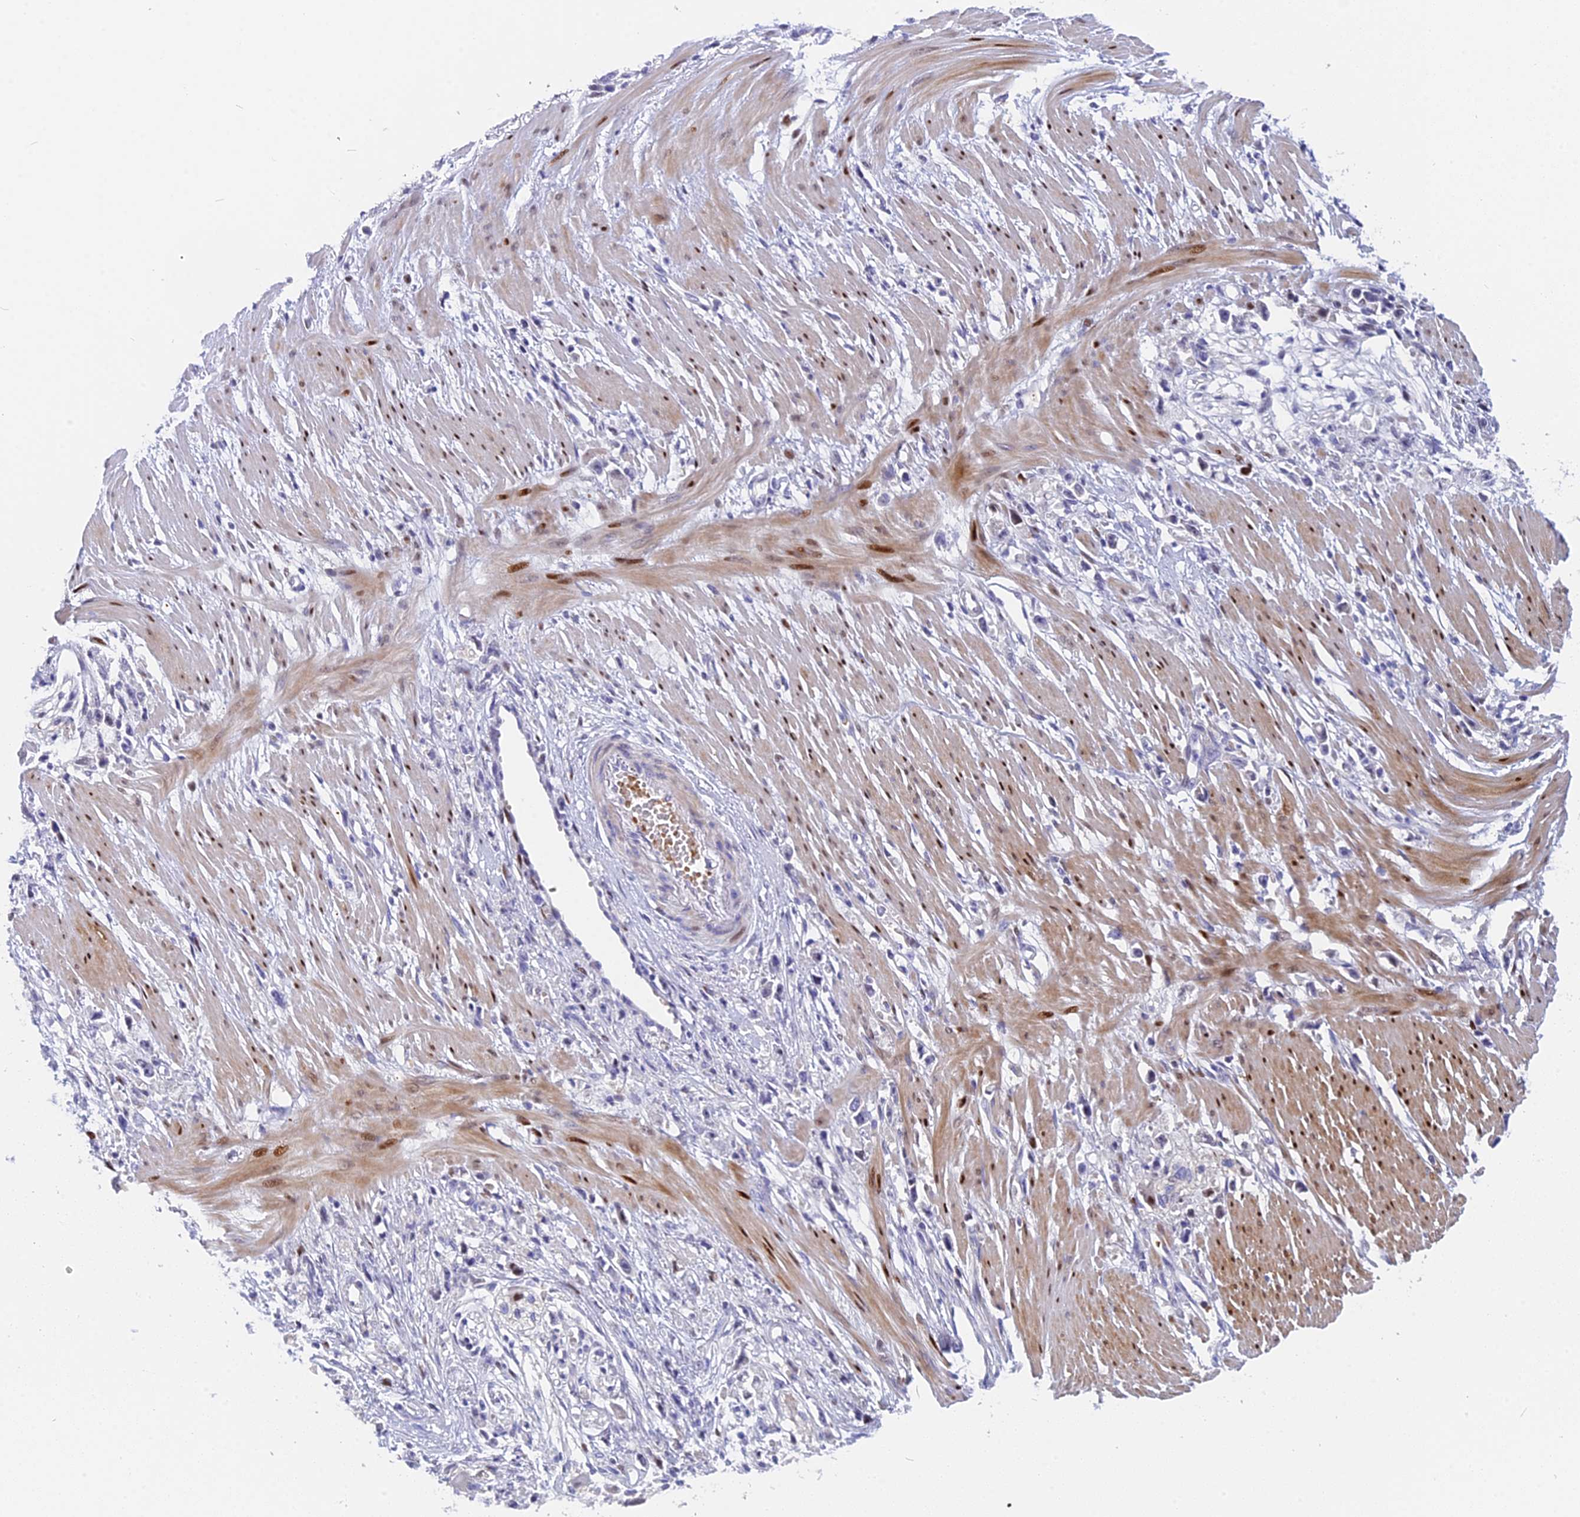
{"staining": {"intensity": "negative", "quantity": "none", "location": "none"}, "tissue": "stomach cancer", "cell_type": "Tumor cells", "image_type": "cancer", "snomed": [{"axis": "morphology", "description": "Adenocarcinoma, NOS"}, {"axis": "topography", "description": "Stomach"}], "caption": "Tumor cells are negative for brown protein staining in stomach adenocarcinoma.", "gene": "NKPD1", "patient": {"sex": "female", "age": 59}}